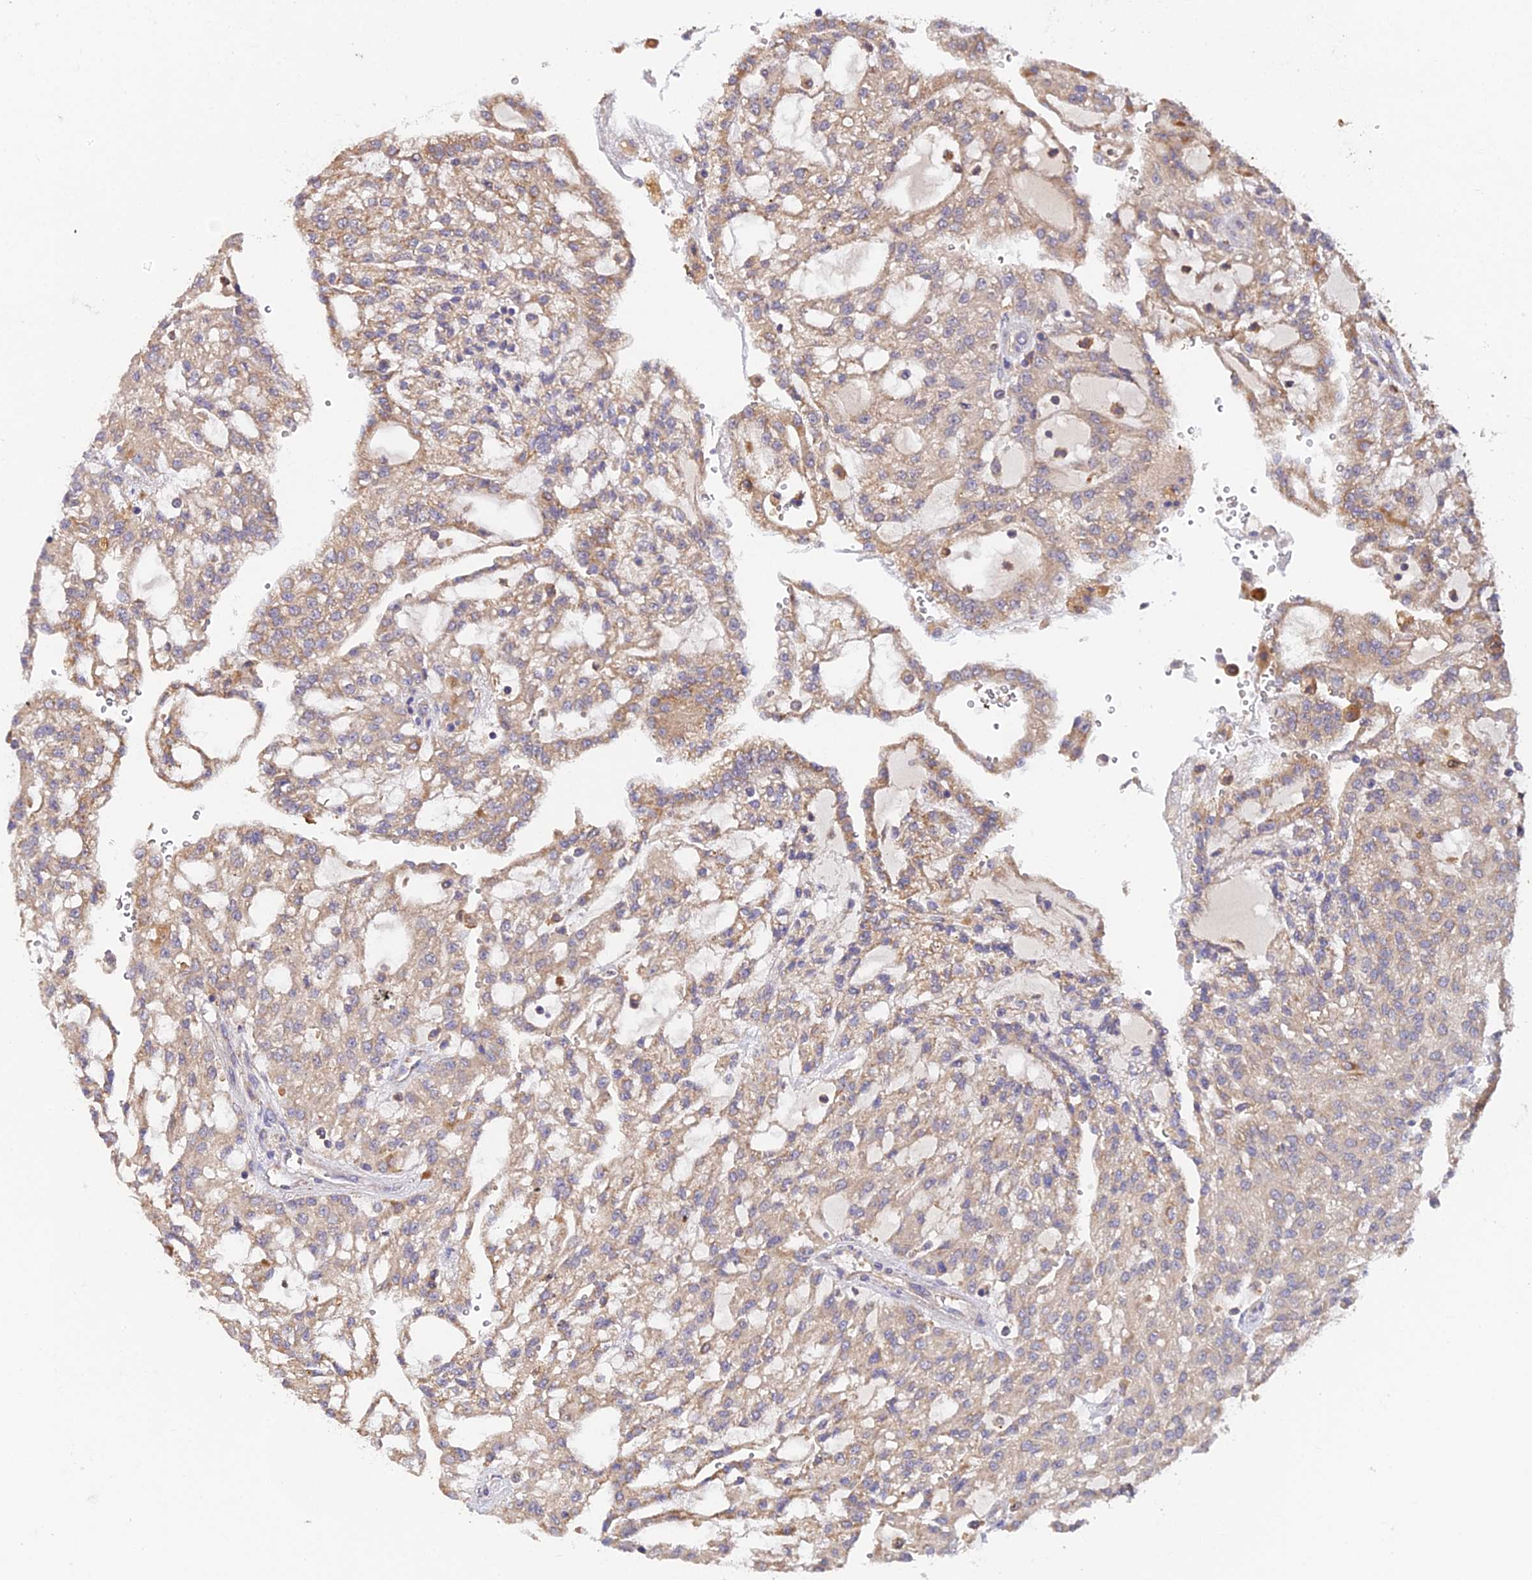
{"staining": {"intensity": "weak", "quantity": ">75%", "location": "cytoplasmic/membranous"}, "tissue": "renal cancer", "cell_type": "Tumor cells", "image_type": "cancer", "snomed": [{"axis": "morphology", "description": "Adenocarcinoma, NOS"}, {"axis": "topography", "description": "Kidney"}], "caption": "The immunohistochemical stain shows weak cytoplasmic/membranous expression in tumor cells of adenocarcinoma (renal) tissue.", "gene": "ZBED8", "patient": {"sex": "male", "age": 63}}